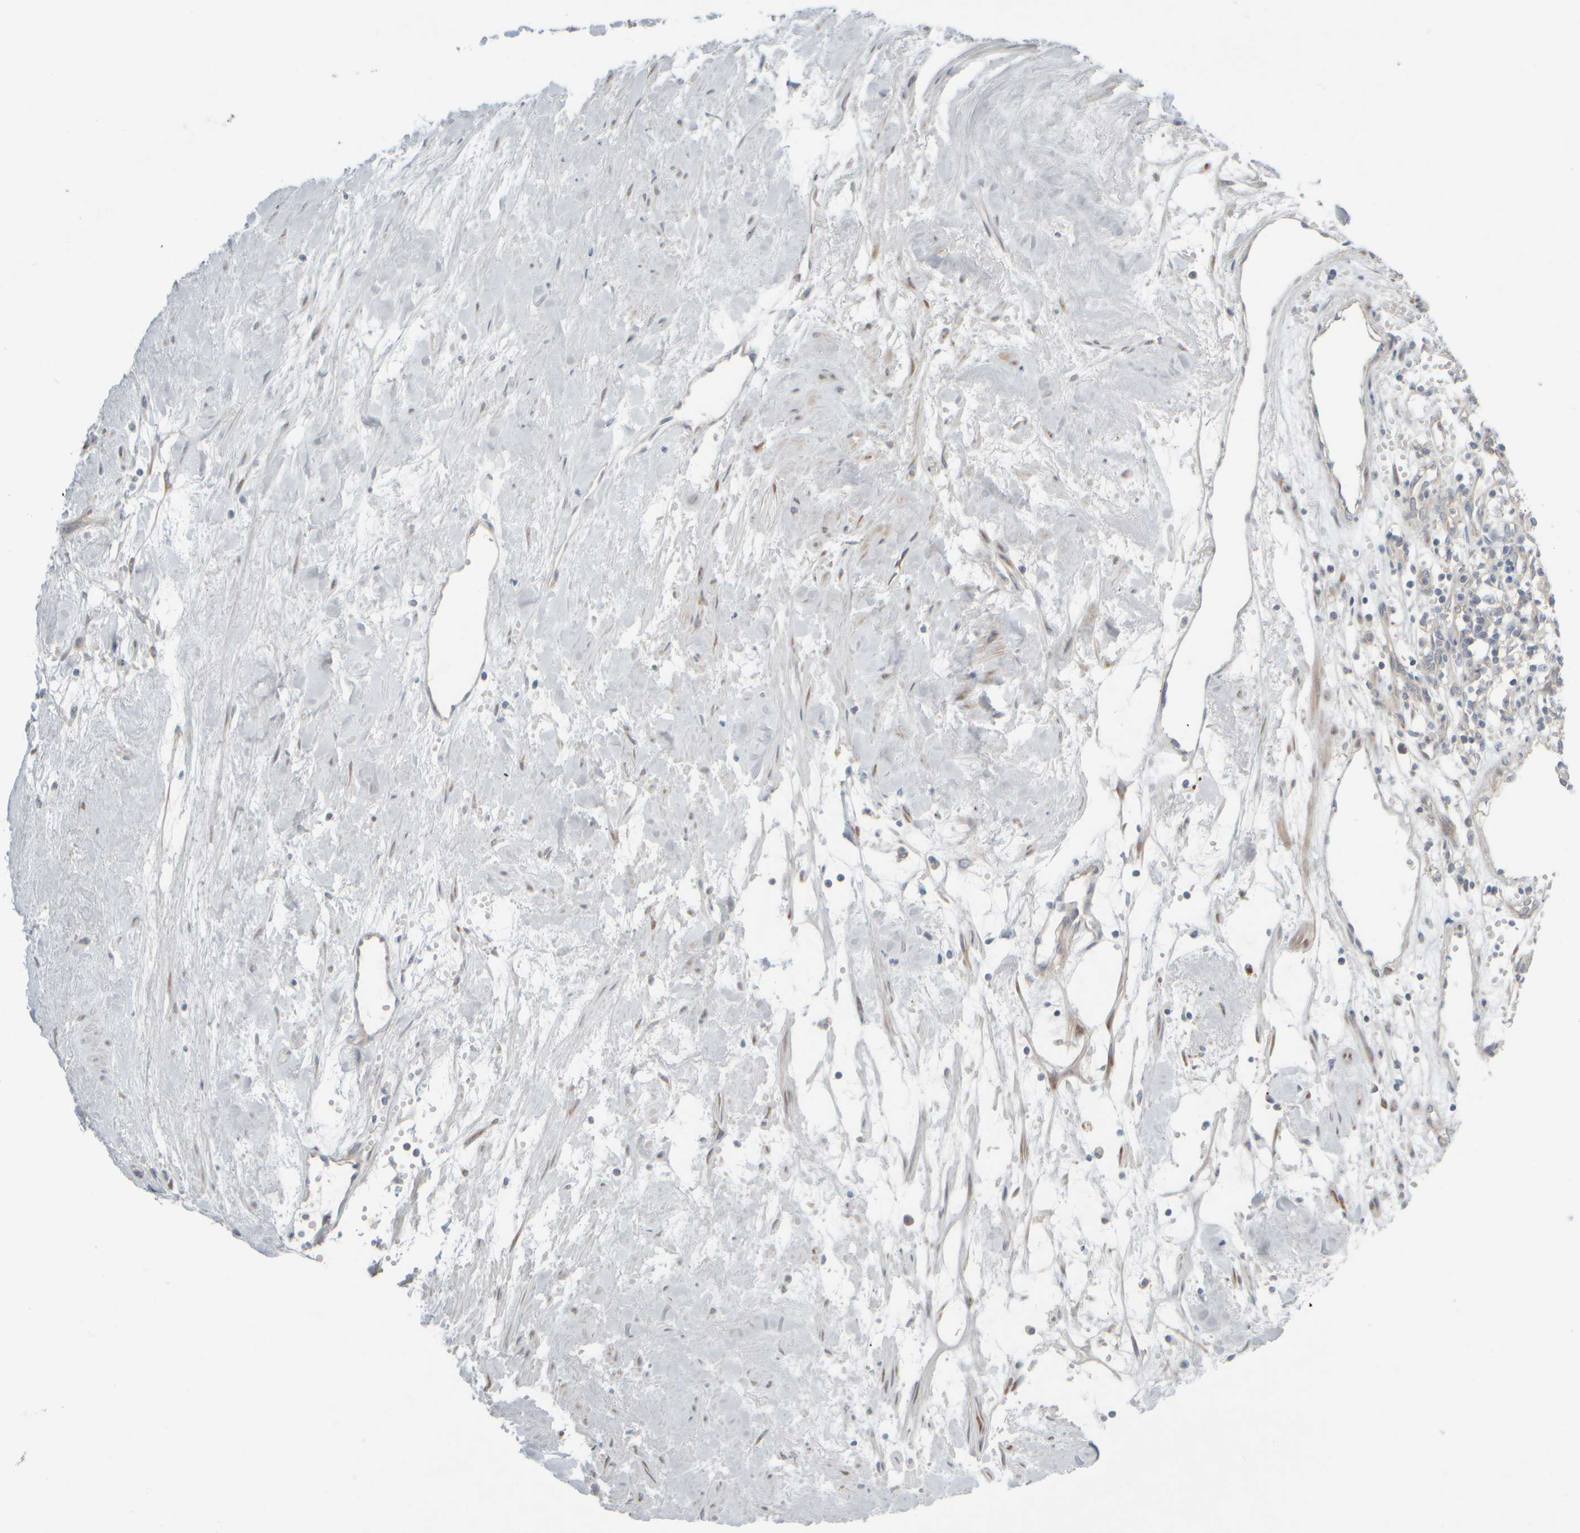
{"staining": {"intensity": "negative", "quantity": "none", "location": "none"}, "tissue": "renal cancer", "cell_type": "Tumor cells", "image_type": "cancer", "snomed": [{"axis": "morphology", "description": "Adenocarcinoma, NOS"}, {"axis": "topography", "description": "Kidney"}], "caption": "The immunohistochemistry (IHC) histopathology image has no significant positivity in tumor cells of adenocarcinoma (renal) tissue.", "gene": "HGS", "patient": {"sex": "male", "age": 59}}